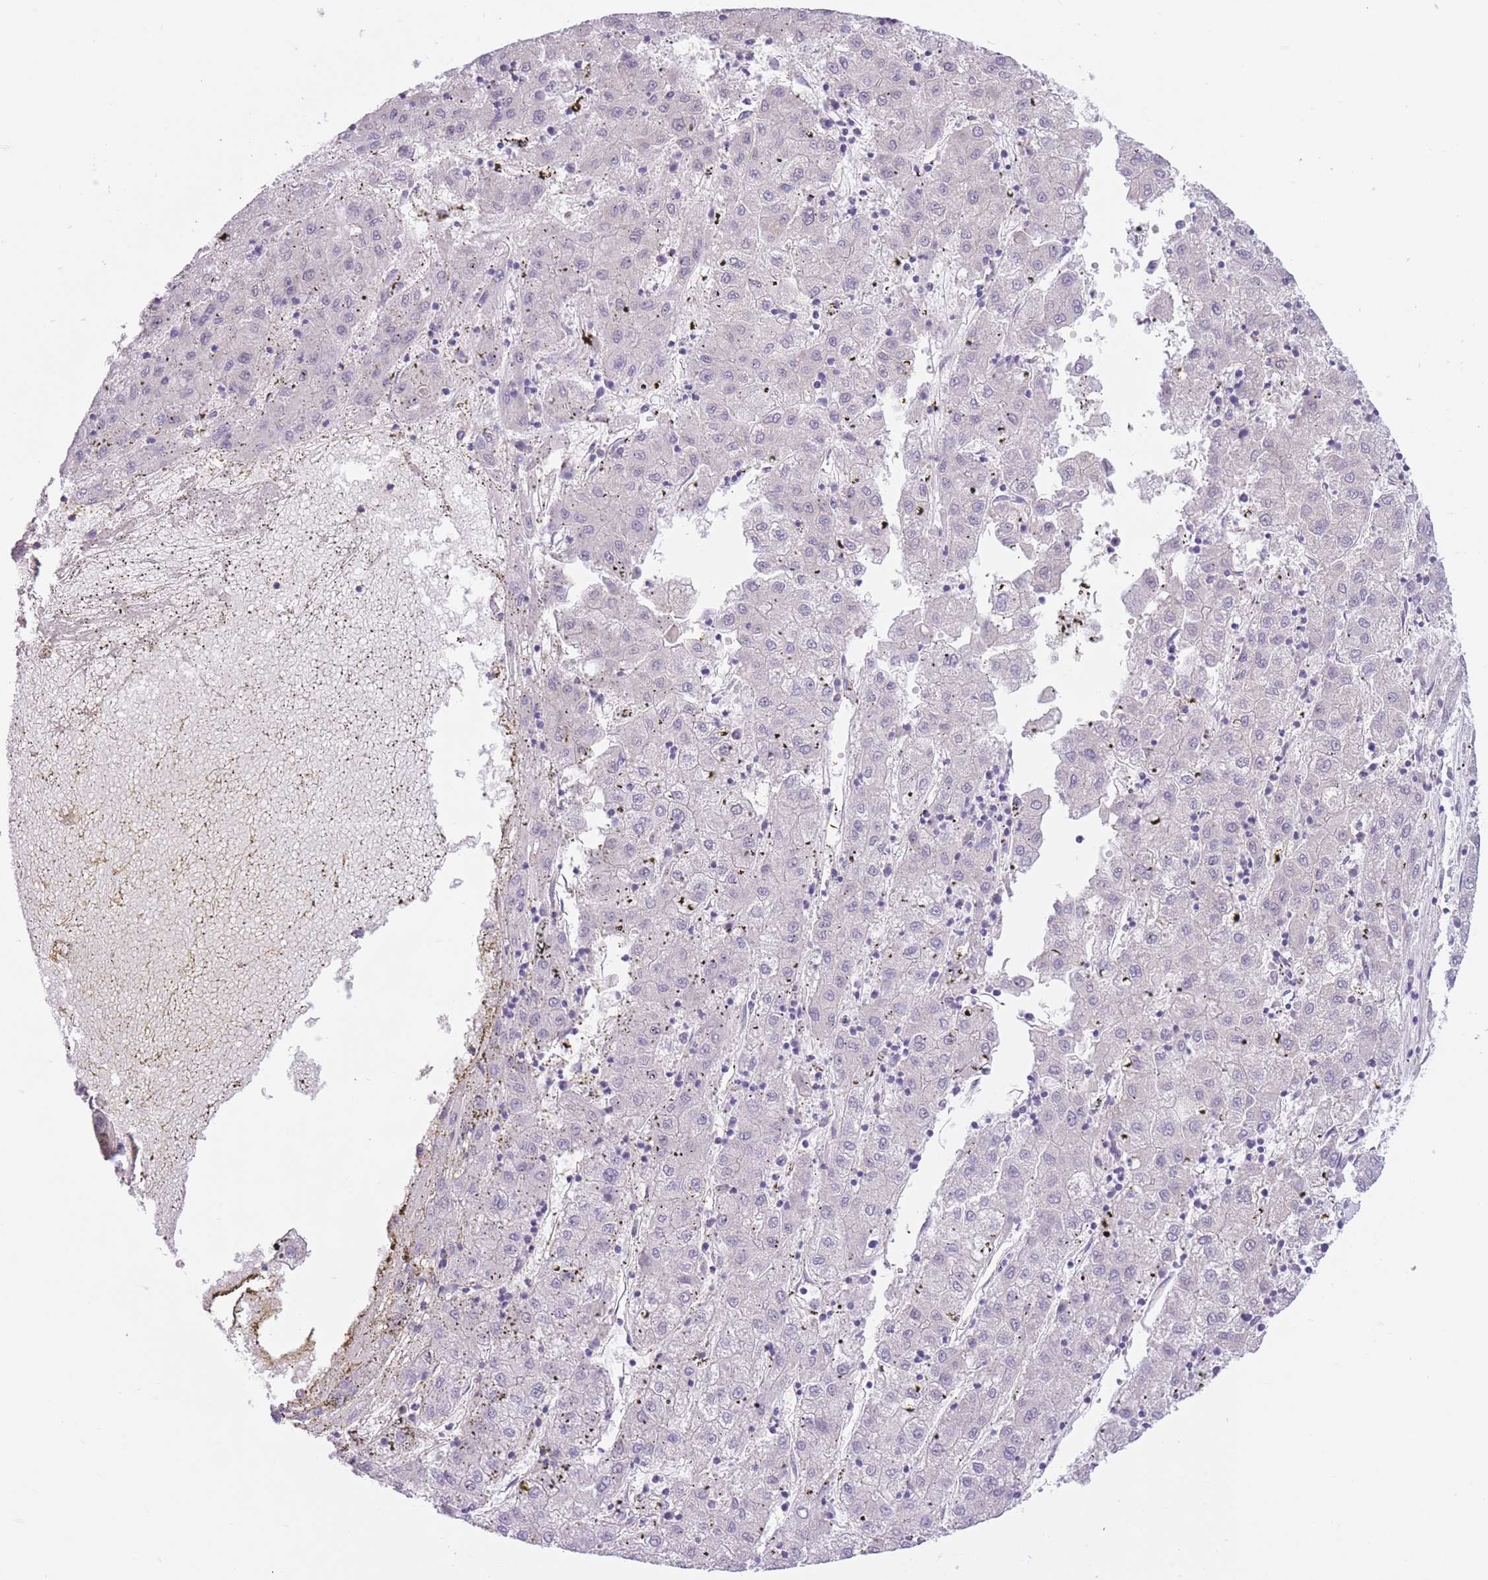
{"staining": {"intensity": "negative", "quantity": "none", "location": "none"}, "tissue": "liver cancer", "cell_type": "Tumor cells", "image_type": "cancer", "snomed": [{"axis": "morphology", "description": "Carcinoma, Hepatocellular, NOS"}, {"axis": "topography", "description": "Liver"}], "caption": "Tumor cells are negative for protein expression in human liver cancer (hepatocellular carcinoma). The staining is performed using DAB brown chromogen with nuclei counter-stained in using hematoxylin.", "gene": "SERPINB3", "patient": {"sex": "male", "age": 72}}